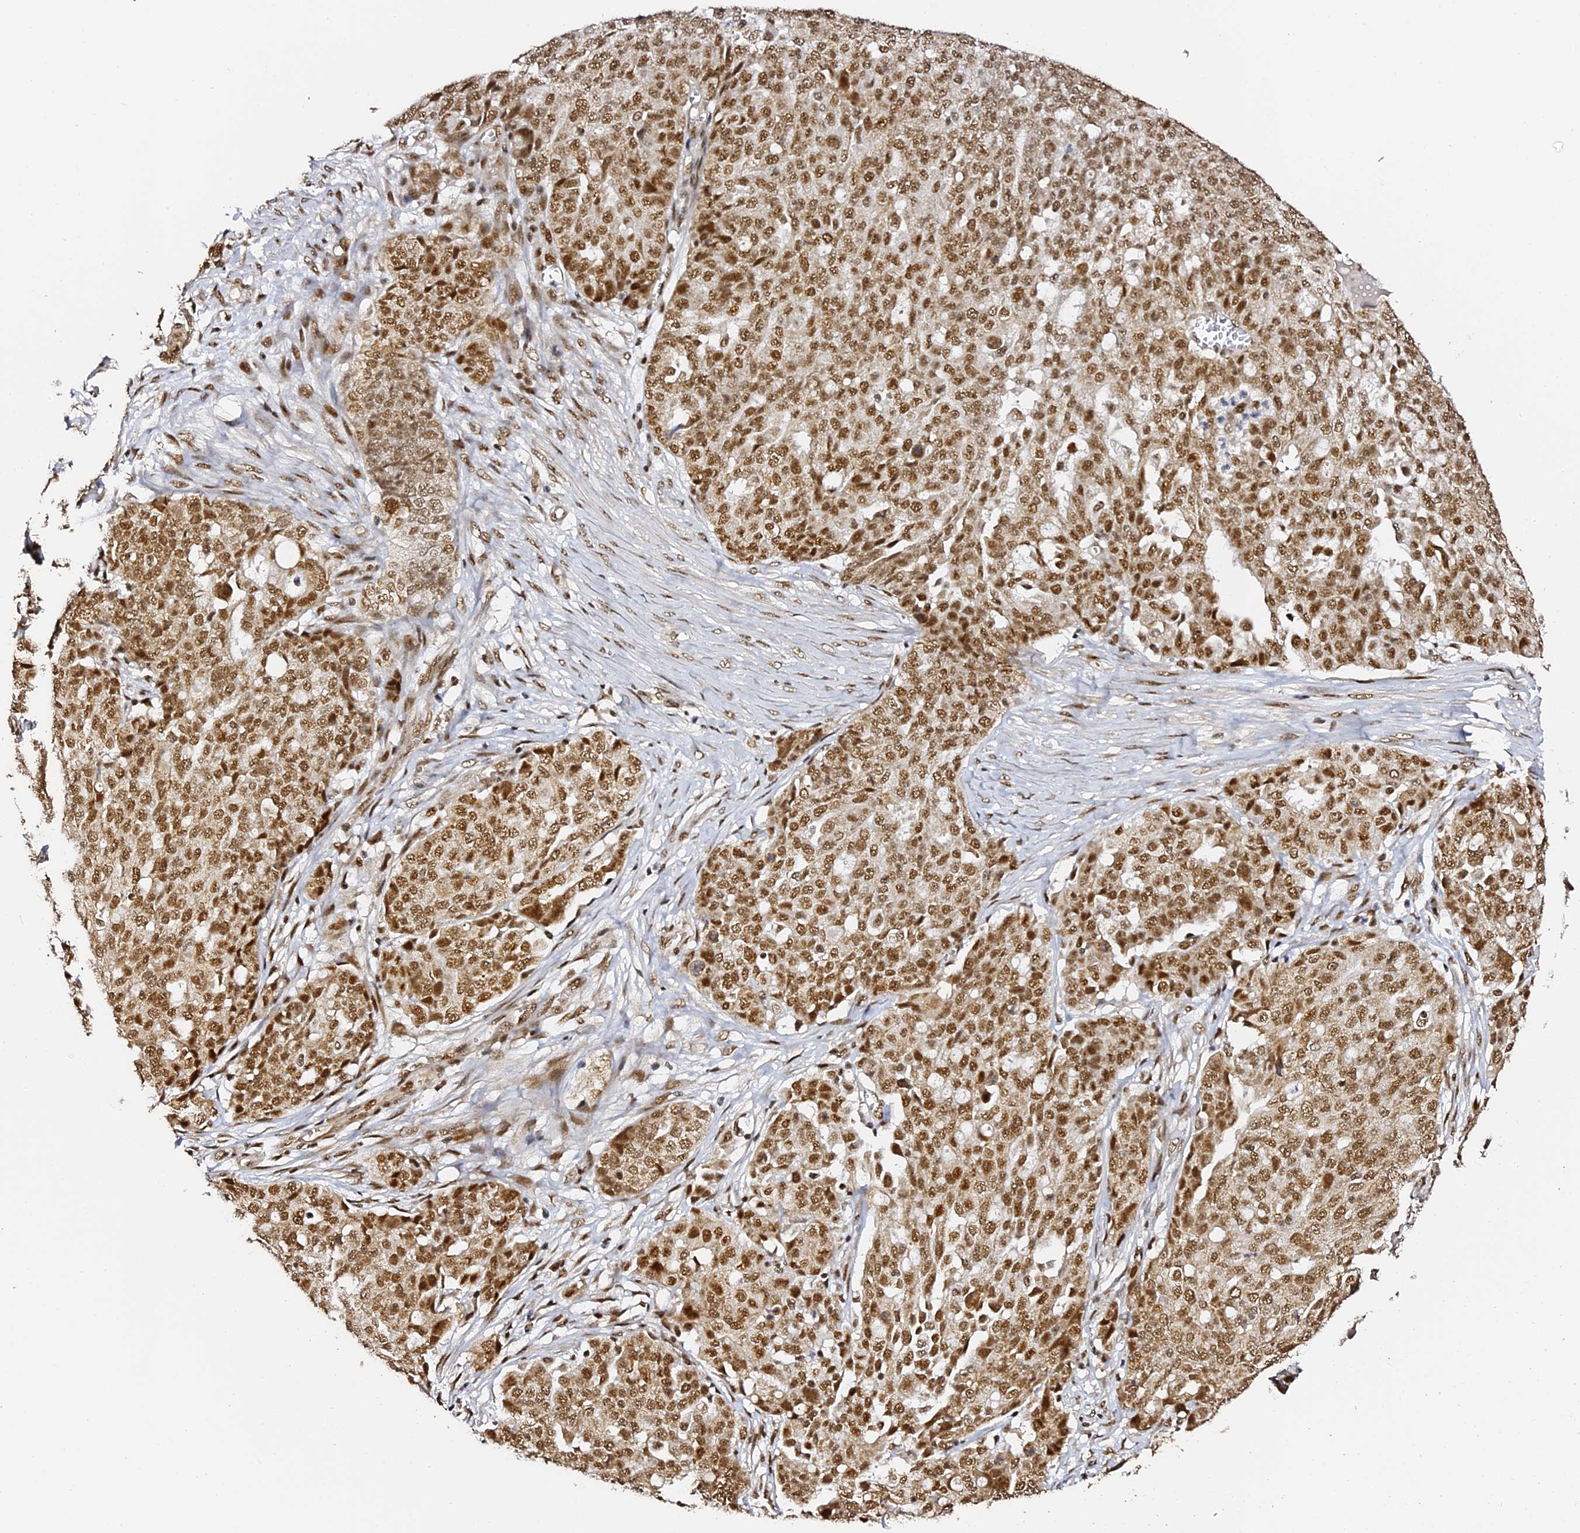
{"staining": {"intensity": "moderate", "quantity": ">75%", "location": "cytoplasmic/membranous,nuclear"}, "tissue": "ovarian cancer", "cell_type": "Tumor cells", "image_type": "cancer", "snomed": [{"axis": "morphology", "description": "Cystadenocarcinoma, serous, NOS"}, {"axis": "topography", "description": "Soft tissue"}, {"axis": "topography", "description": "Ovary"}], "caption": "Immunohistochemistry histopathology image of ovarian cancer stained for a protein (brown), which shows medium levels of moderate cytoplasmic/membranous and nuclear expression in about >75% of tumor cells.", "gene": "MCRS1", "patient": {"sex": "female", "age": 57}}